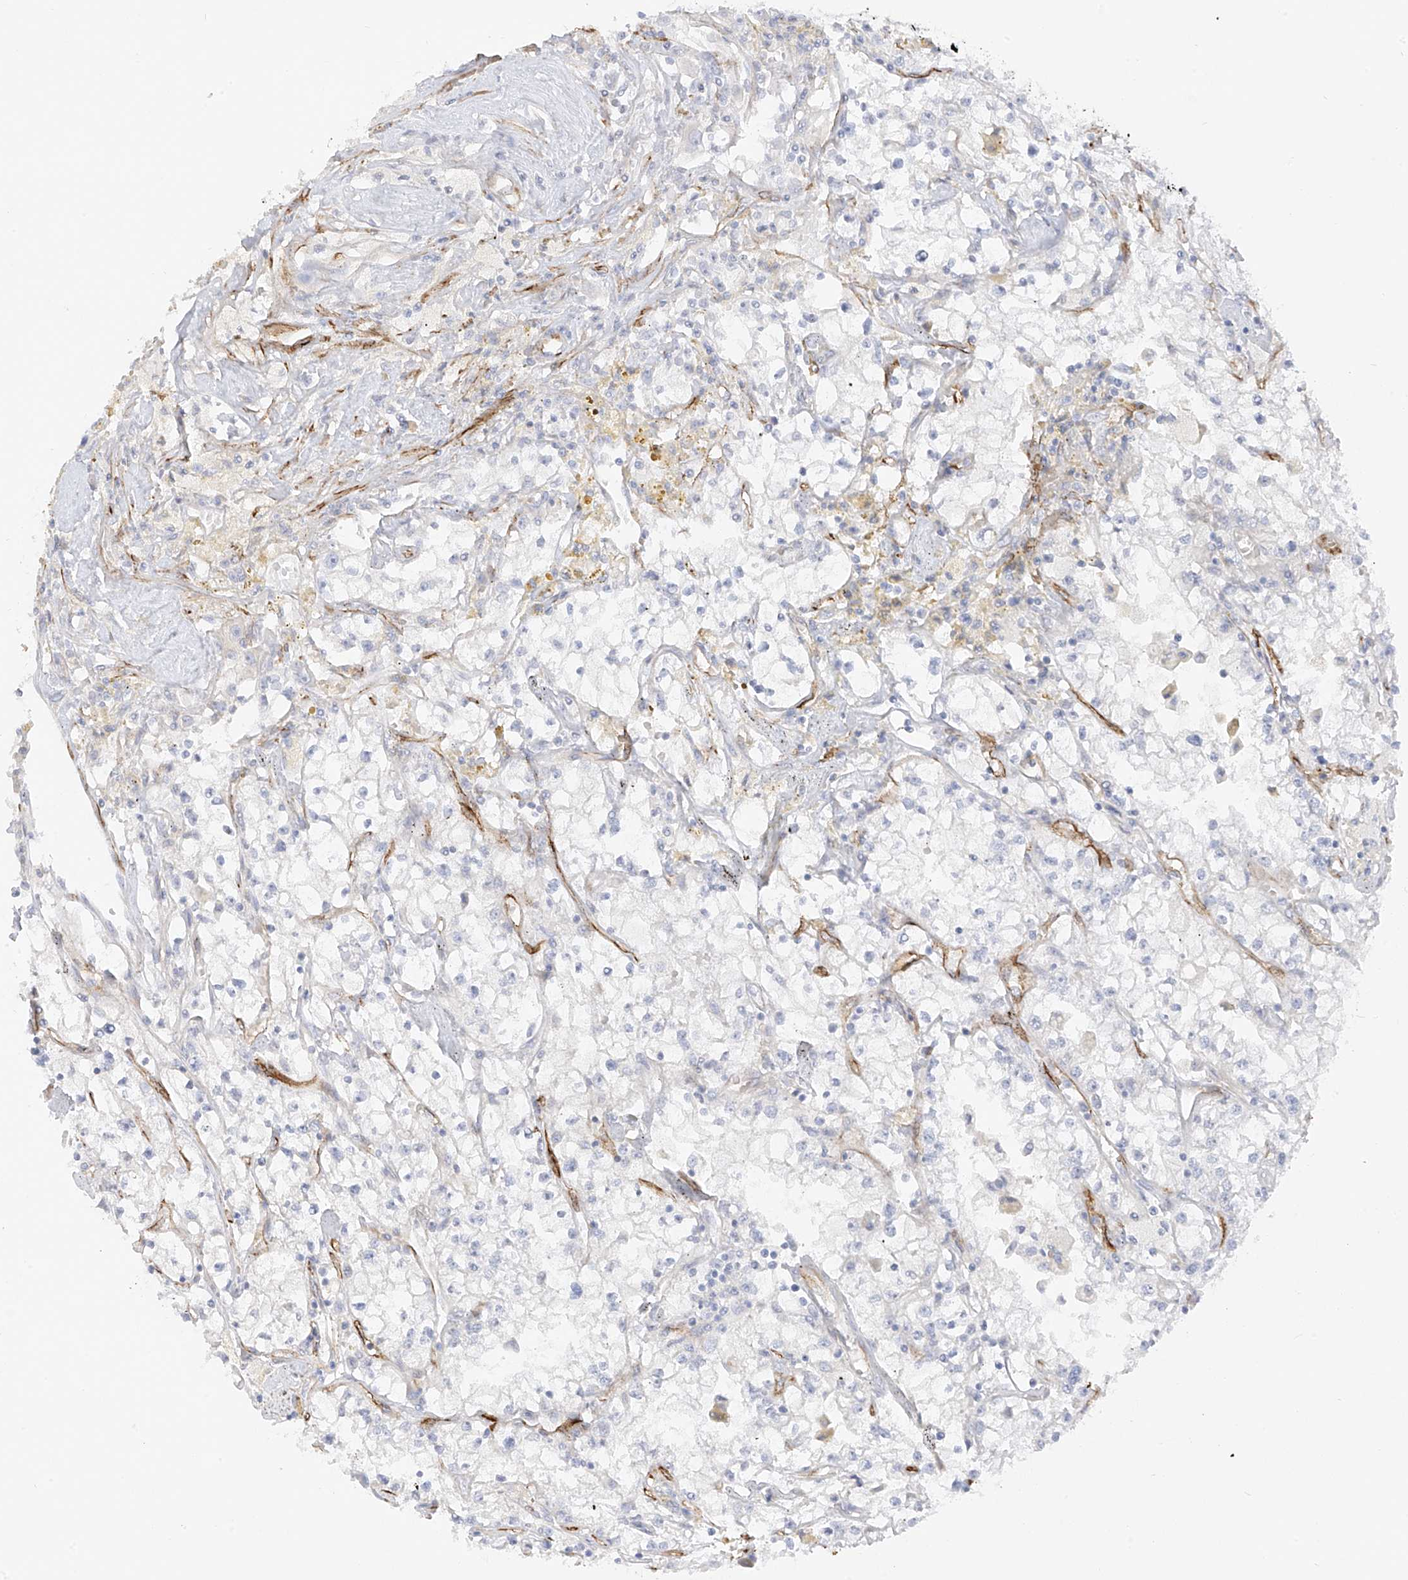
{"staining": {"intensity": "negative", "quantity": "none", "location": "none"}, "tissue": "renal cancer", "cell_type": "Tumor cells", "image_type": "cancer", "snomed": [{"axis": "morphology", "description": "Adenocarcinoma, NOS"}, {"axis": "topography", "description": "Kidney"}], "caption": "The photomicrograph reveals no significant expression in tumor cells of renal cancer (adenocarcinoma).", "gene": "C11orf87", "patient": {"sex": "male", "age": 56}}